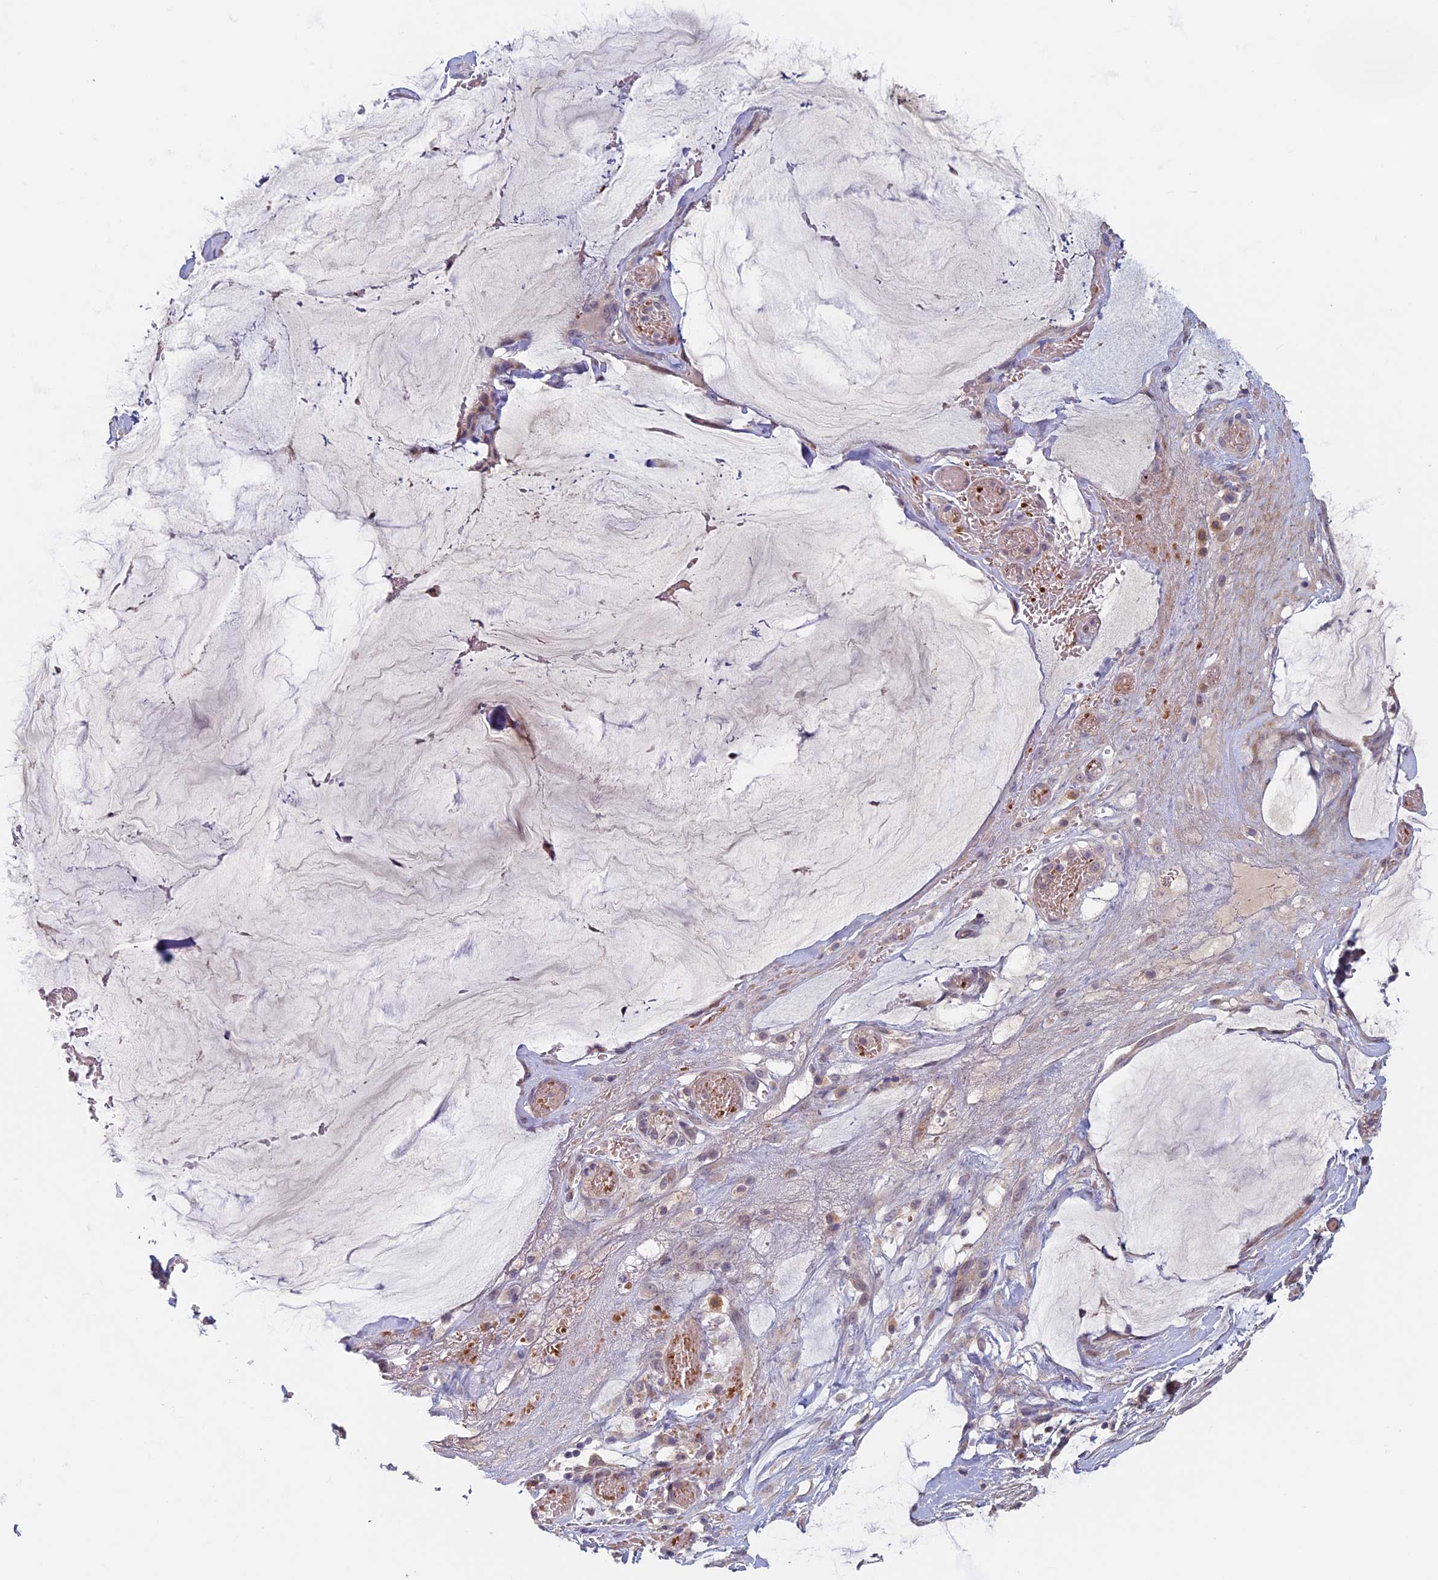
{"staining": {"intensity": "weak", "quantity": "<25%", "location": "cytoplasmic/membranous"}, "tissue": "ovarian cancer", "cell_type": "Tumor cells", "image_type": "cancer", "snomed": [{"axis": "morphology", "description": "Cystadenocarcinoma, mucinous, NOS"}, {"axis": "topography", "description": "Ovary"}], "caption": "Immunohistochemistry micrograph of ovarian cancer (mucinous cystadenocarcinoma) stained for a protein (brown), which exhibits no staining in tumor cells. (DAB immunohistochemistry, high magnification).", "gene": "RCCD1", "patient": {"sex": "female", "age": 73}}